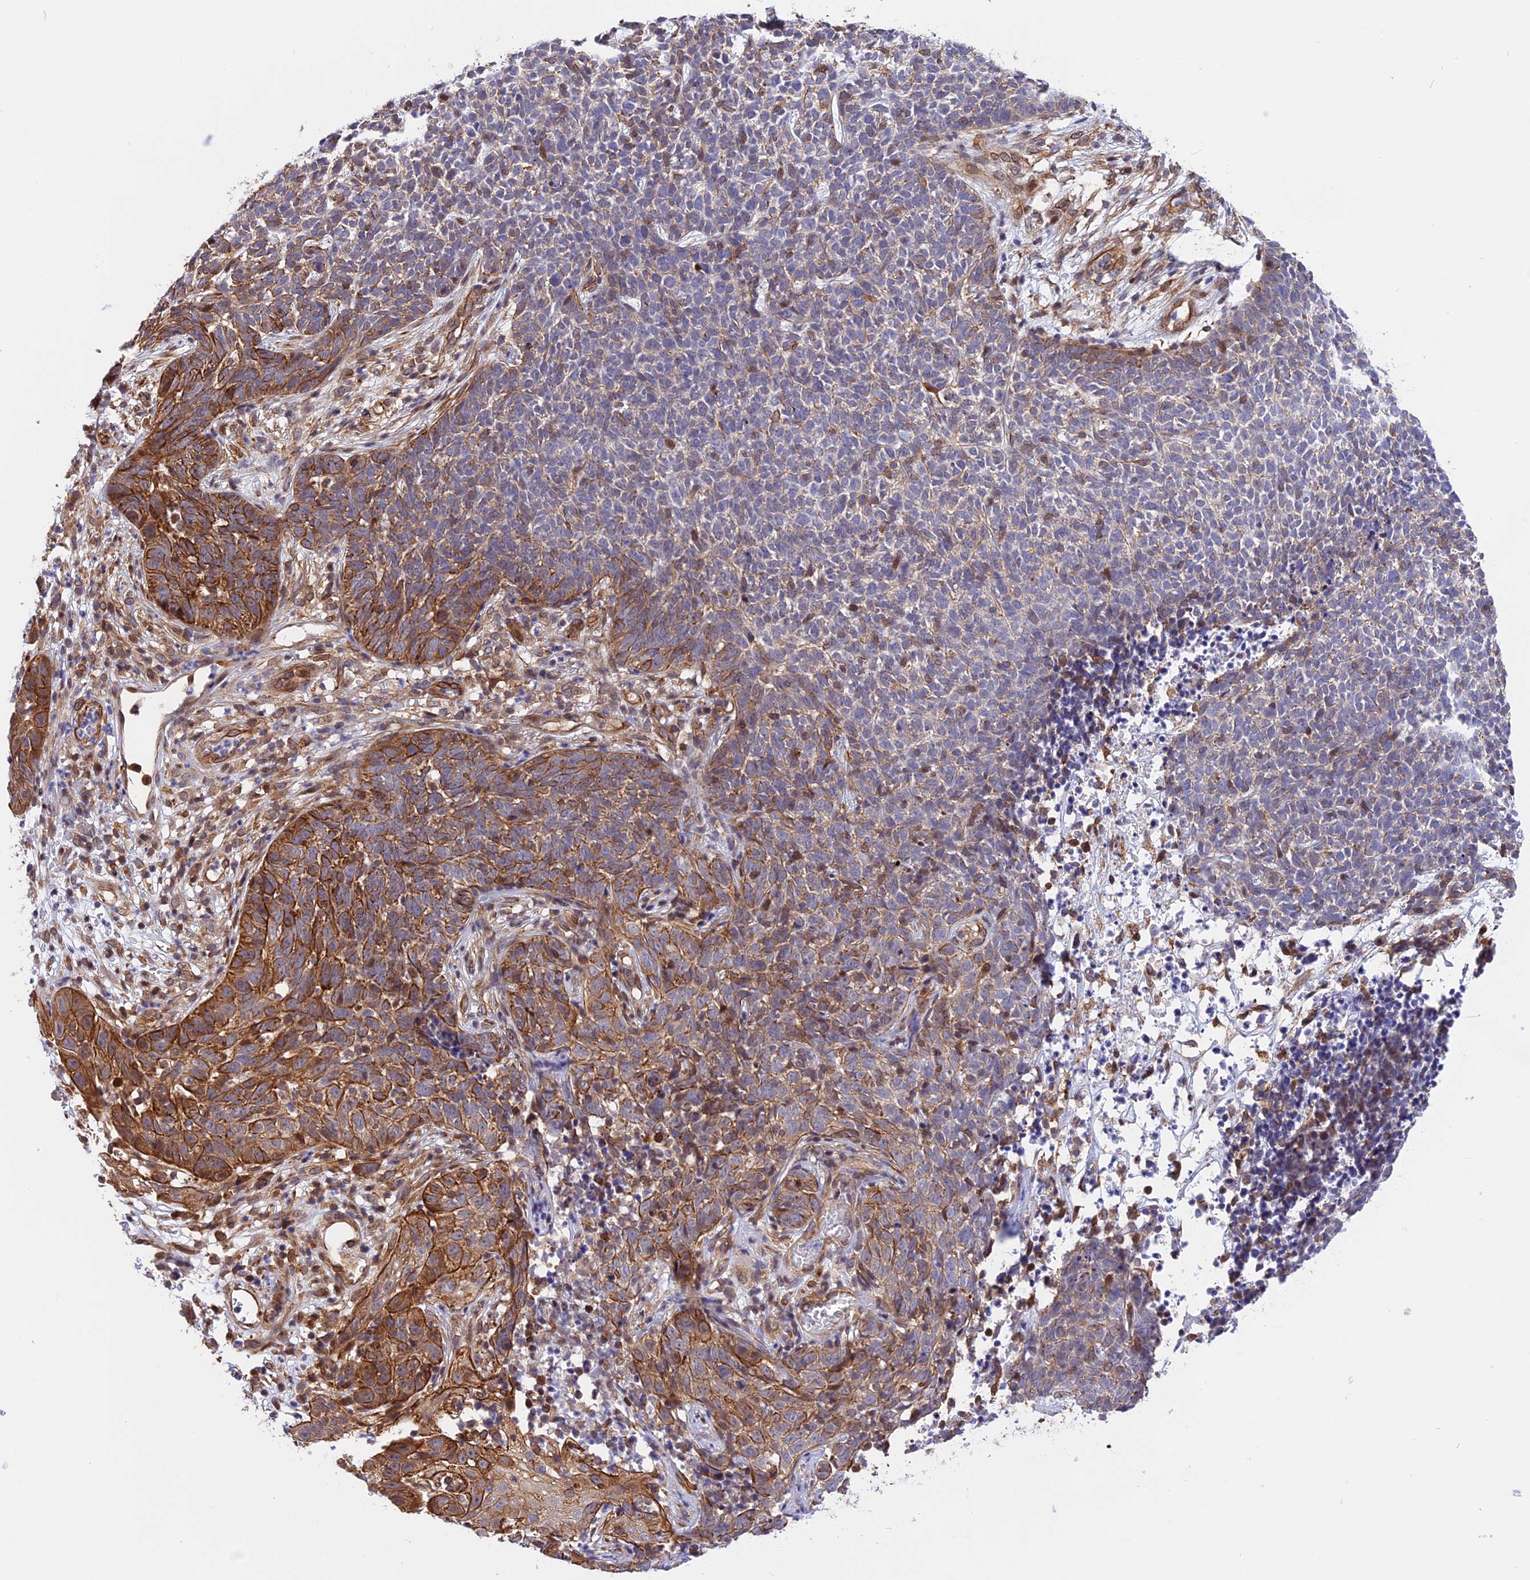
{"staining": {"intensity": "moderate", "quantity": "25%-75%", "location": "cytoplasmic/membranous"}, "tissue": "skin cancer", "cell_type": "Tumor cells", "image_type": "cancer", "snomed": [{"axis": "morphology", "description": "Basal cell carcinoma"}, {"axis": "topography", "description": "Skin"}], "caption": "Brown immunohistochemical staining in human skin cancer (basal cell carcinoma) shows moderate cytoplasmic/membranous expression in approximately 25%-75% of tumor cells. Immunohistochemistry (ihc) stains the protein in brown and the nuclei are stained blue.", "gene": "R3HDM4", "patient": {"sex": "female", "age": 84}}